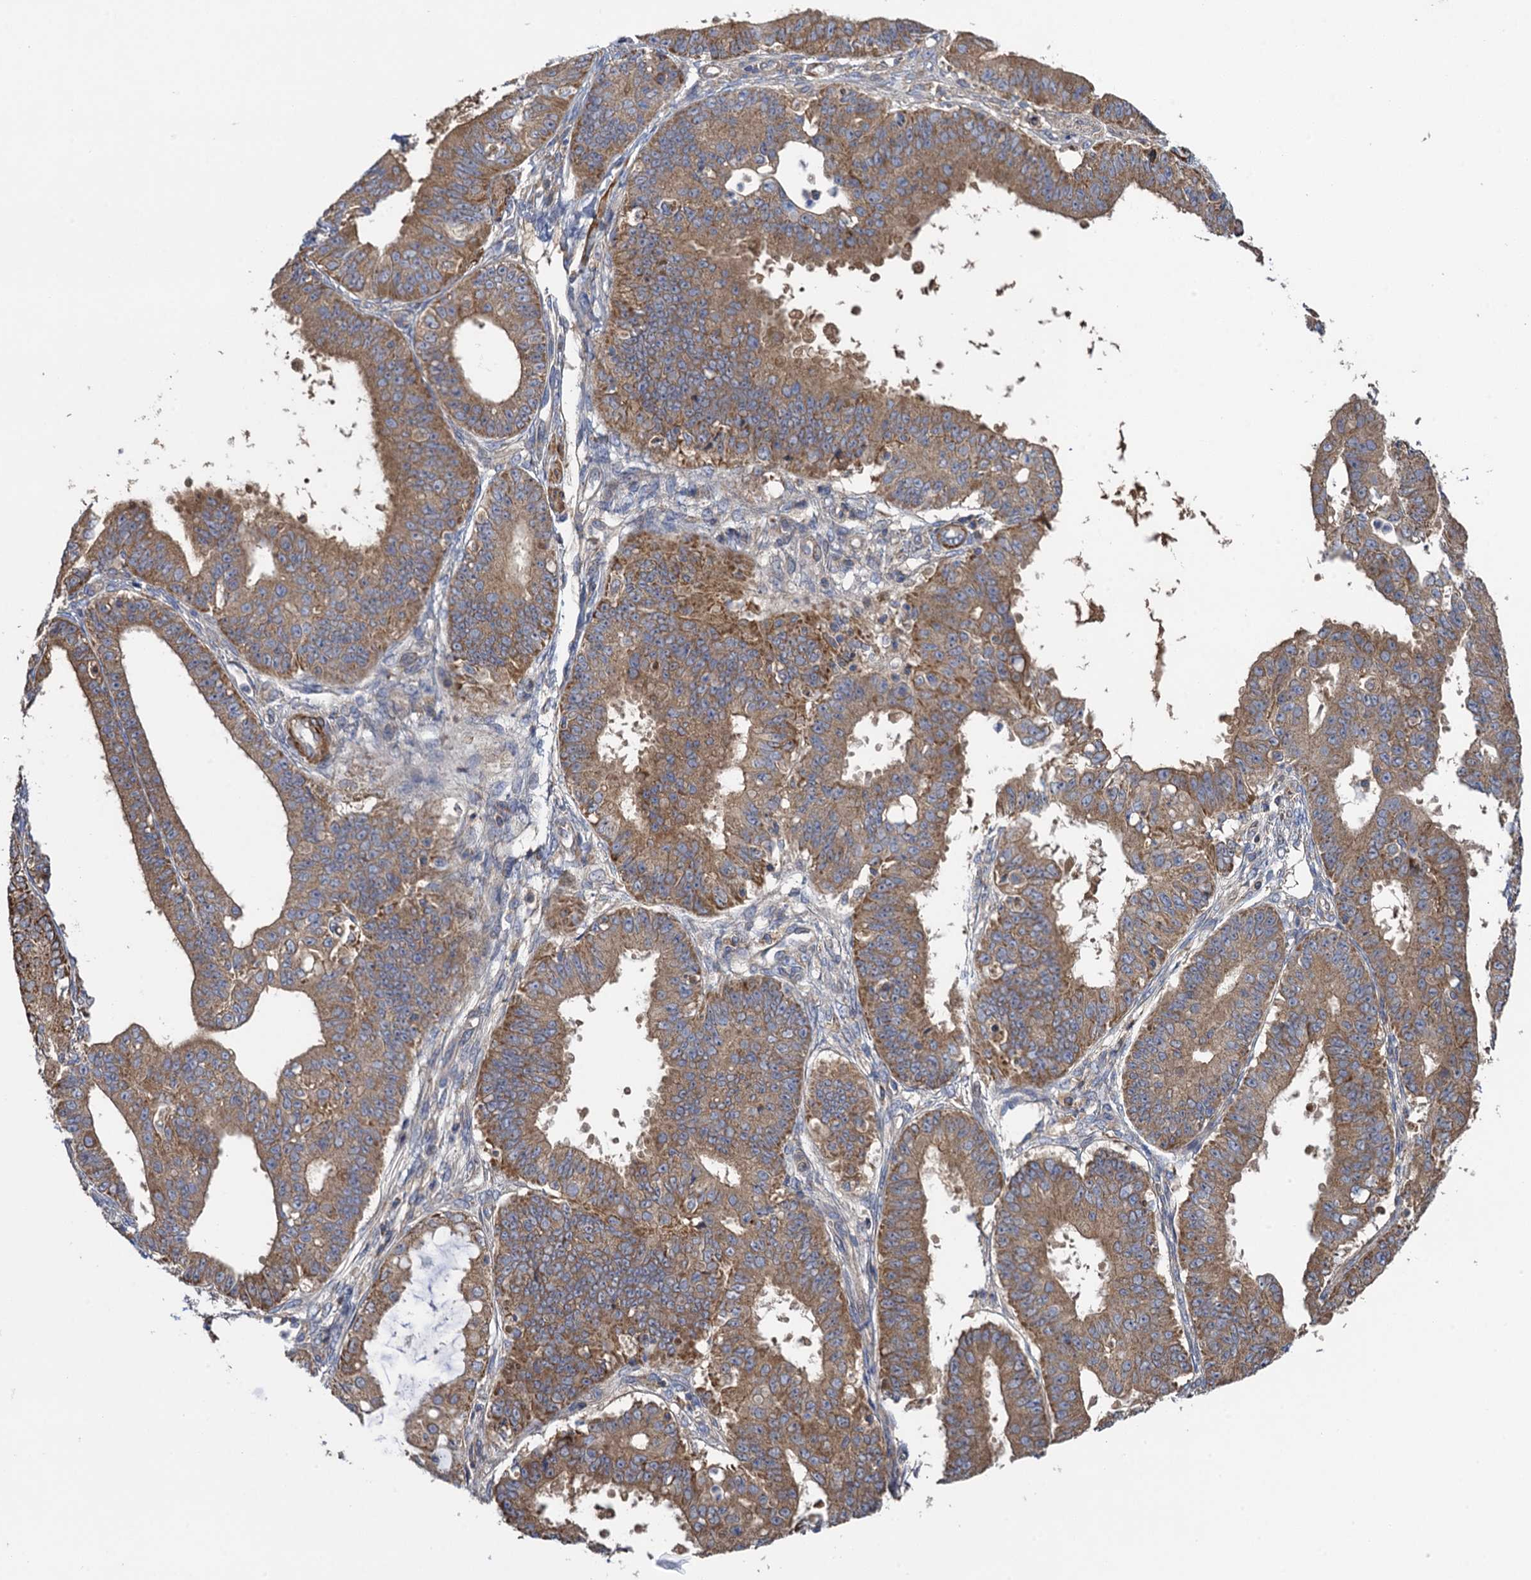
{"staining": {"intensity": "moderate", "quantity": ">75%", "location": "cytoplasmic/membranous"}, "tissue": "ovarian cancer", "cell_type": "Tumor cells", "image_type": "cancer", "snomed": [{"axis": "morphology", "description": "Carcinoma, endometroid"}, {"axis": "topography", "description": "Appendix"}, {"axis": "topography", "description": "Ovary"}], "caption": "This is a histology image of IHC staining of ovarian cancer, which shows moderate staining in the cytoplasmic/membranous of tumor cells.", "gene": "WDR88", "patient": {"sex": "female", "age": 42}}